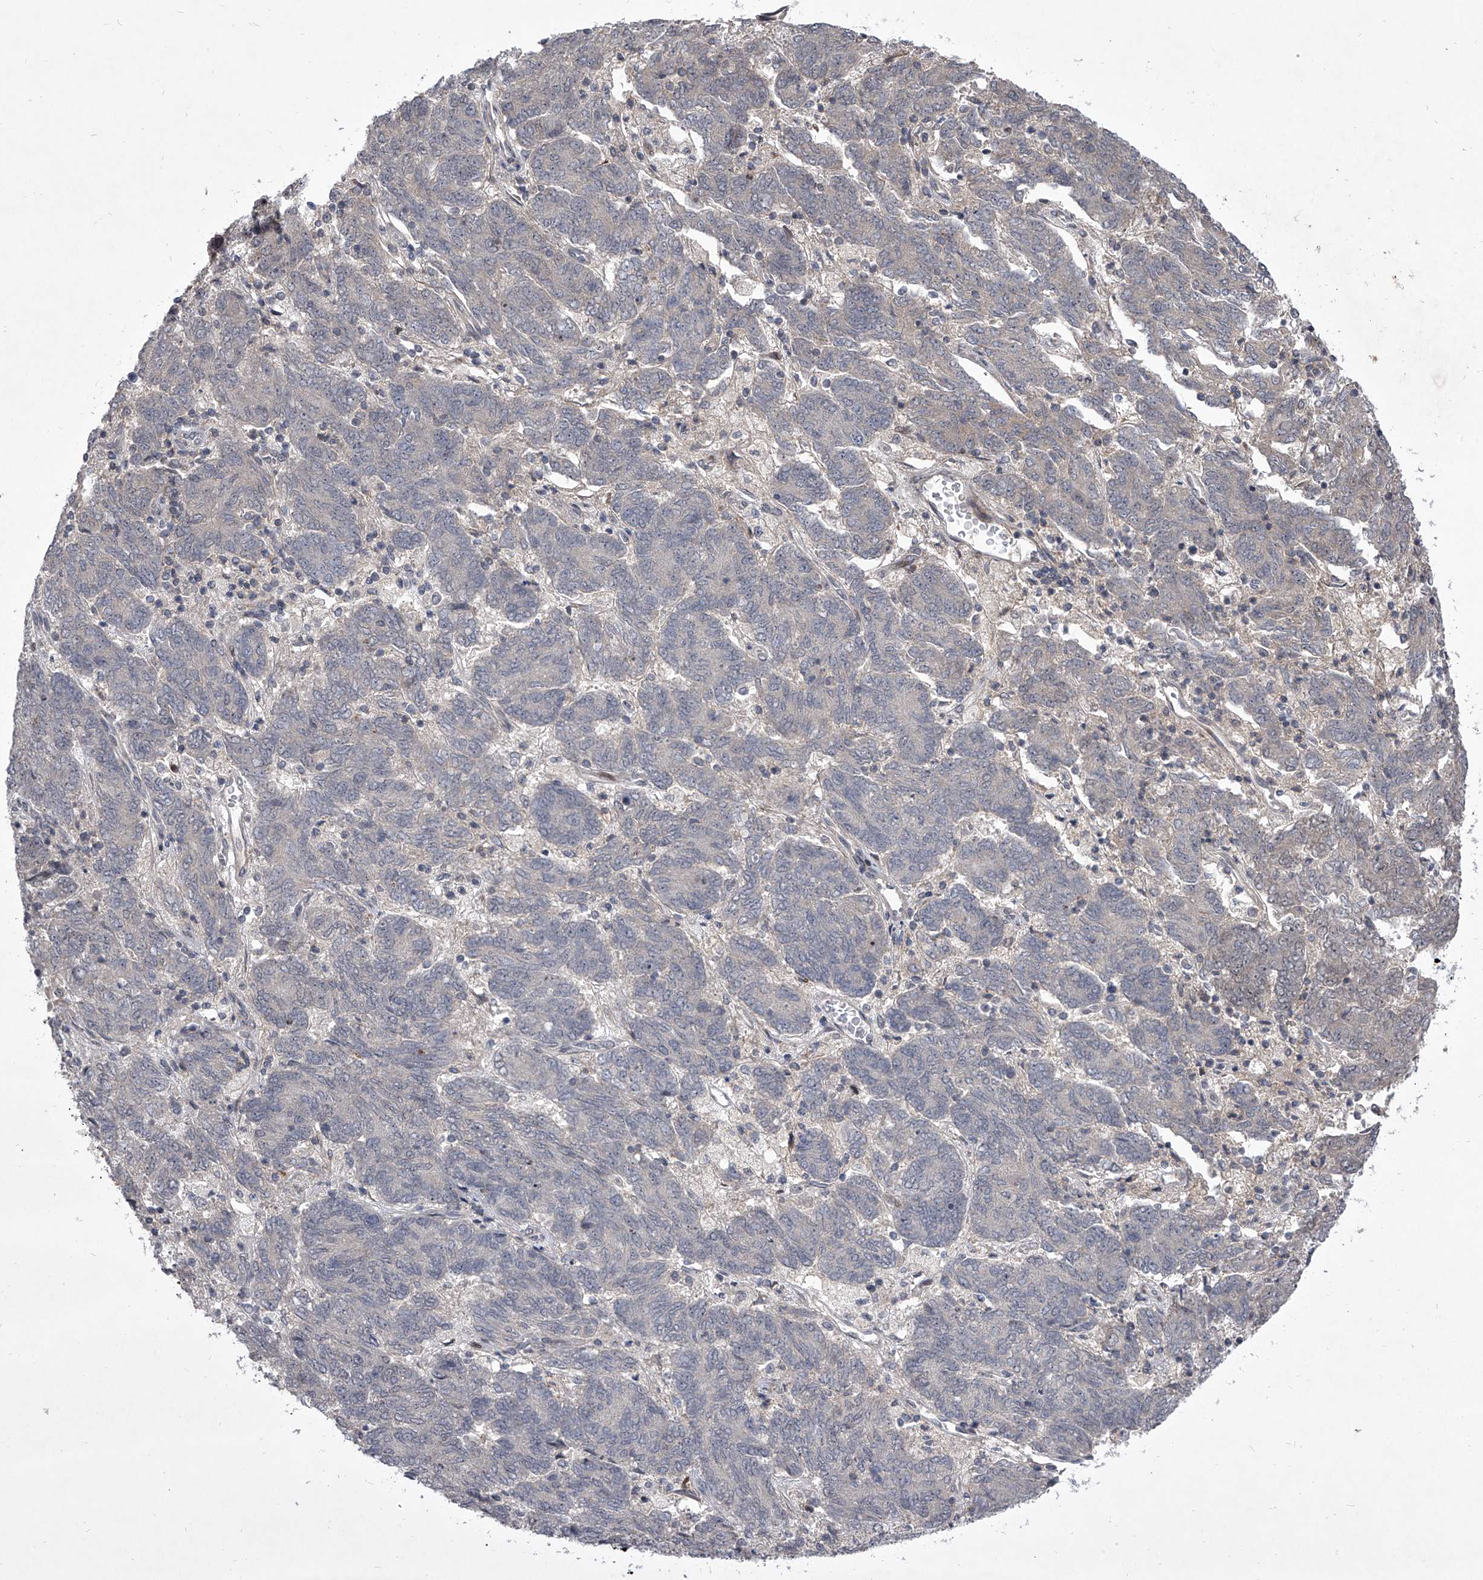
{"staining": {"intensity": "negative", "quantity": "none", "location": "none"}, "tissue": "endometrial cancer", "cell_type": "Tumor cells", "image_type": "cancer", "snomed": [{"axis": "morphology", "description": "Adenocarcinoma, NOS"}, {"axis": "topography", "description": "Endometrium"}], "caption": "Immunohistochemical staining of endometrial adenocarcinoma demonstrates no significant staining in tumor cells.", "gene": "HEATR6", "patient": {"sex": "female", "age": 80}}